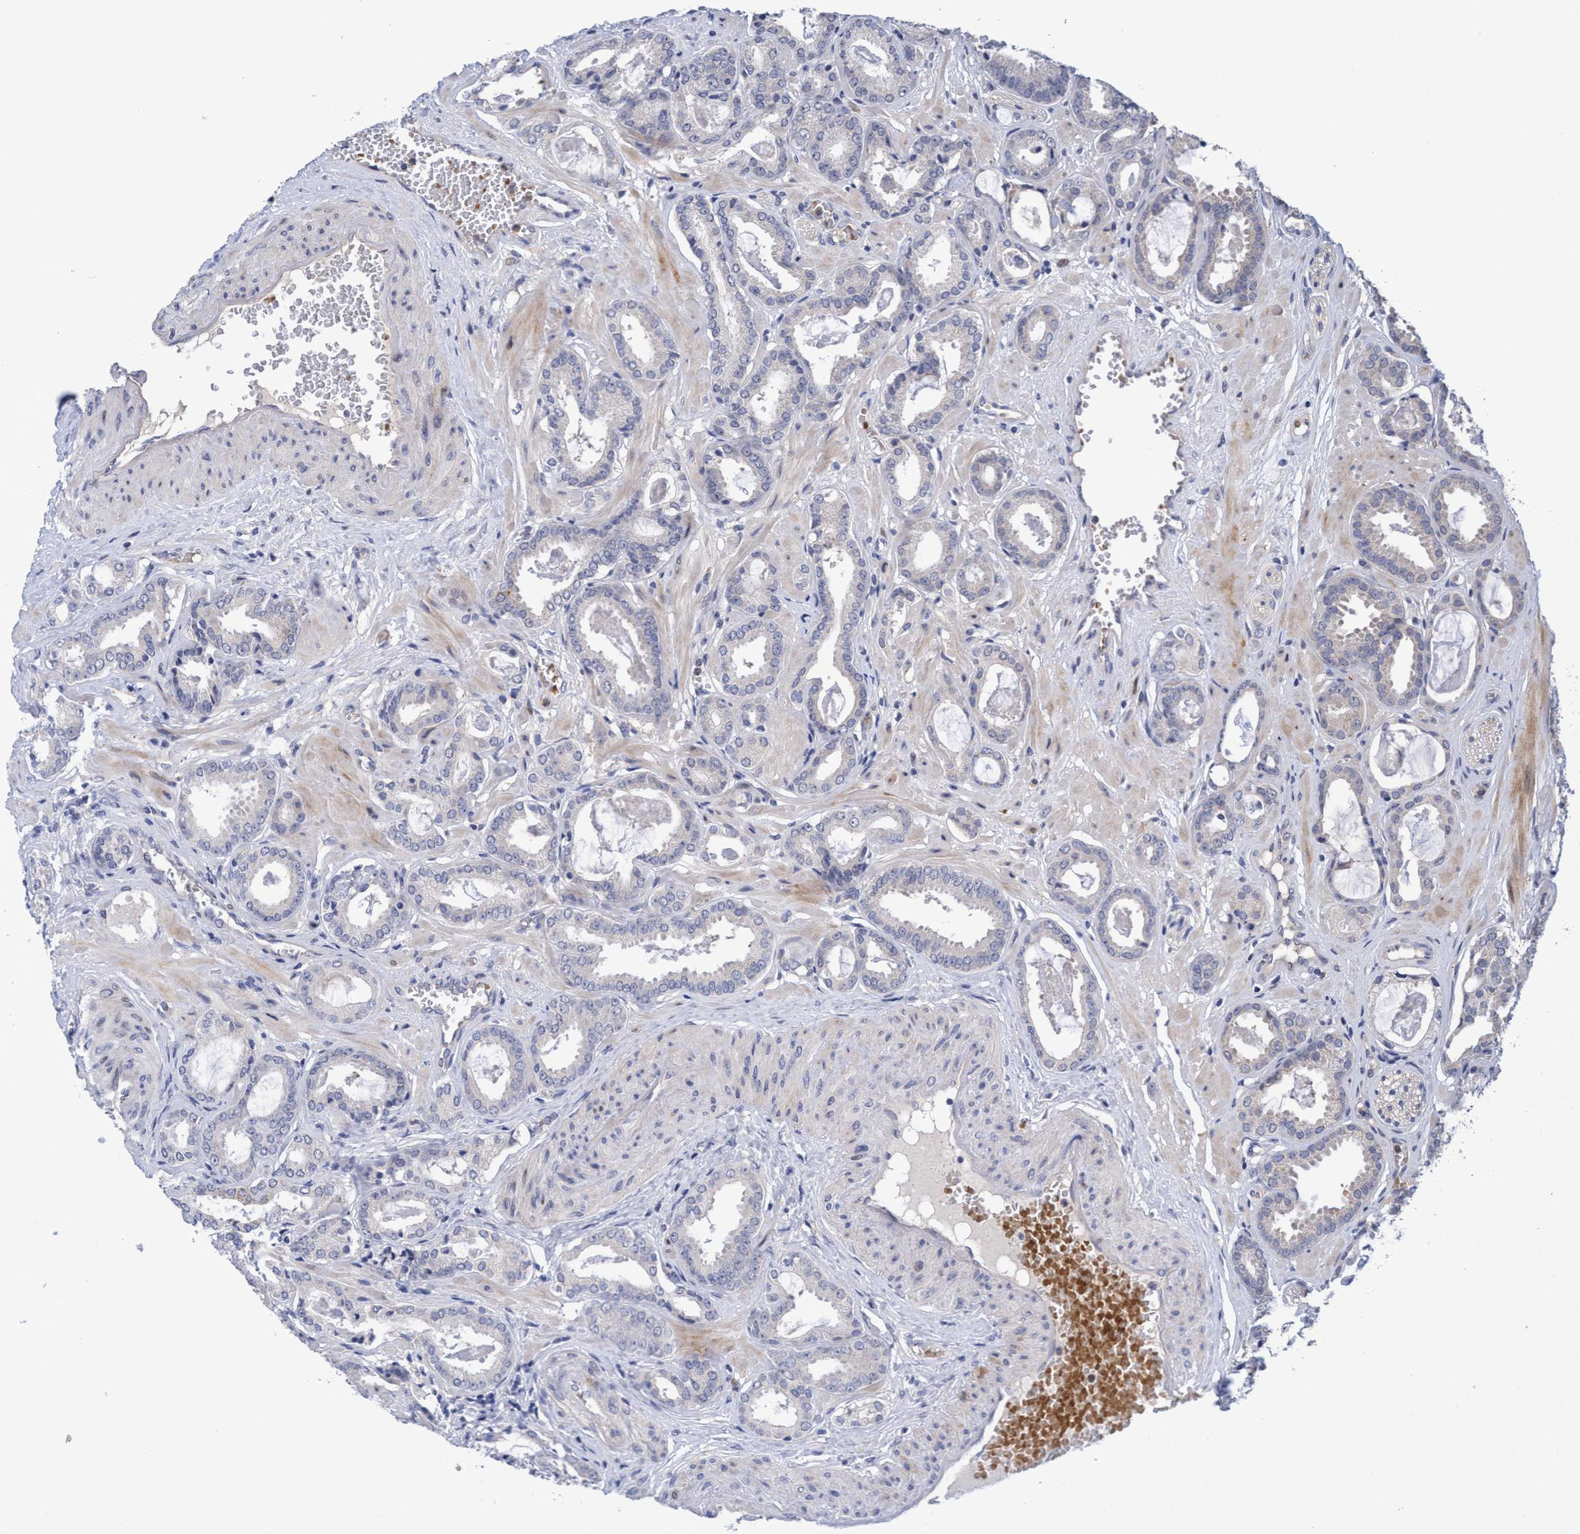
{"staining": {"intensity": "negative", "quantity": "none", "location": "none"}, "tissue": "prostate cancer", "cell_type": "Tumor cells", "image_type": "cancer", "snomed": [{"axis": "morphology", "description": "Adenocarcinoma, Low grade"}, {"axis": "topography", "description": "Prostate"}], "caption": "This photomicrograph is of prostate adenocarcinoma (low-grade) stained with IHC to label a protein in brown with the nuclei are counter-stained blue. There is no expression in tumor cells.", "gene": "SEMA4D", "patient": {"sex": "male", "age": 53}}